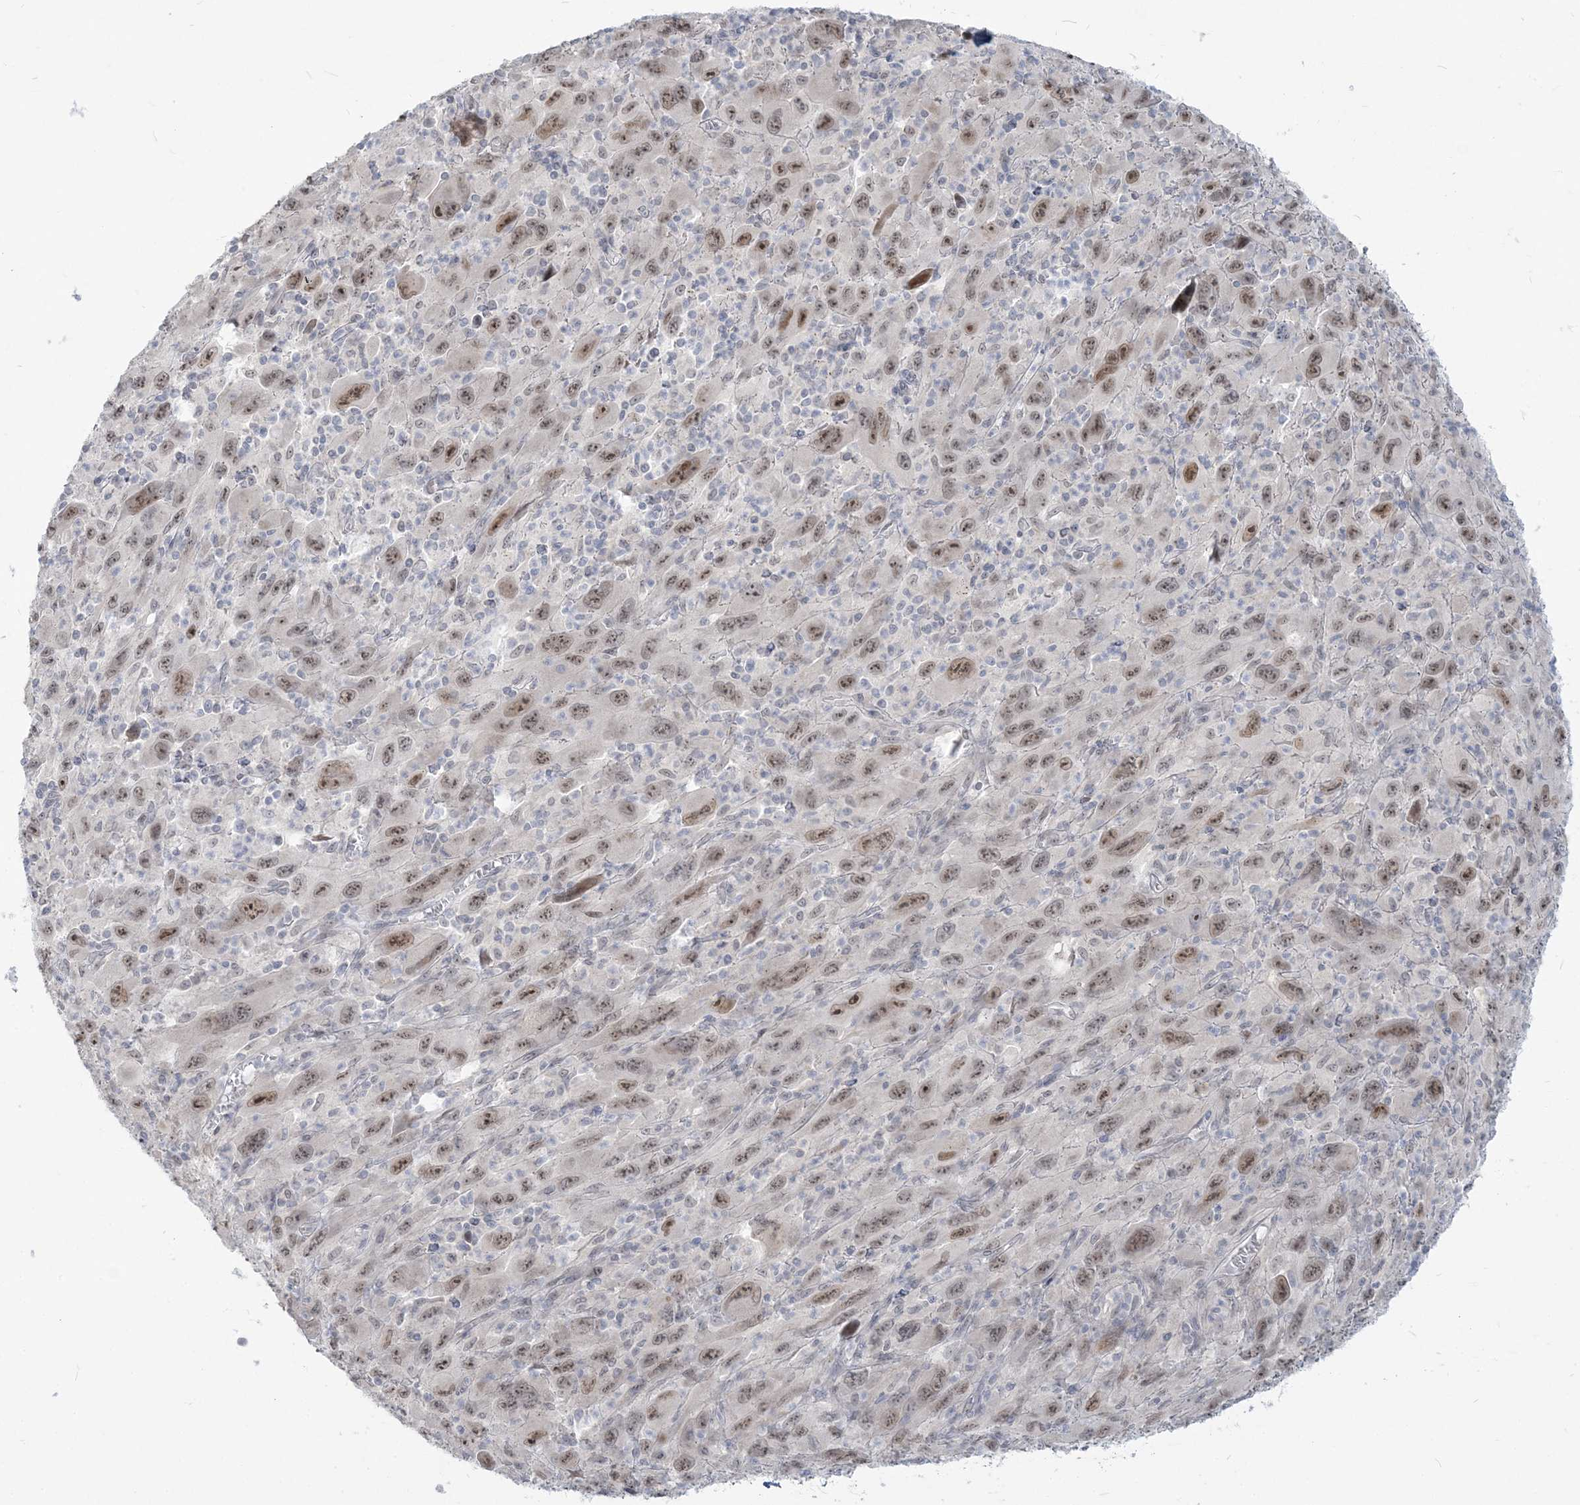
{"staining": {"intensity": "moderate", "quantity": ">75%", "location": "nuclear"}, "tissue": "melanoma", "cell_type": "Tumor cells", "image_type": "cancer", "snomed": [{"axis": "morphology", "description": "Malignant melanoma, Metastatic site"}, {"axis": "topography", "description": "Skin"}], "caption": "Protein staining of melanoma tissue demonstrates moderate nuclear expression in approximately >75% of tumor cells. (DAB (3,3'-diaminobenzidine) = brown stain, brightfield microscopy at high magnification).", "gene": "SDAD1", "patient": {"sex": "female", "age": 56}}